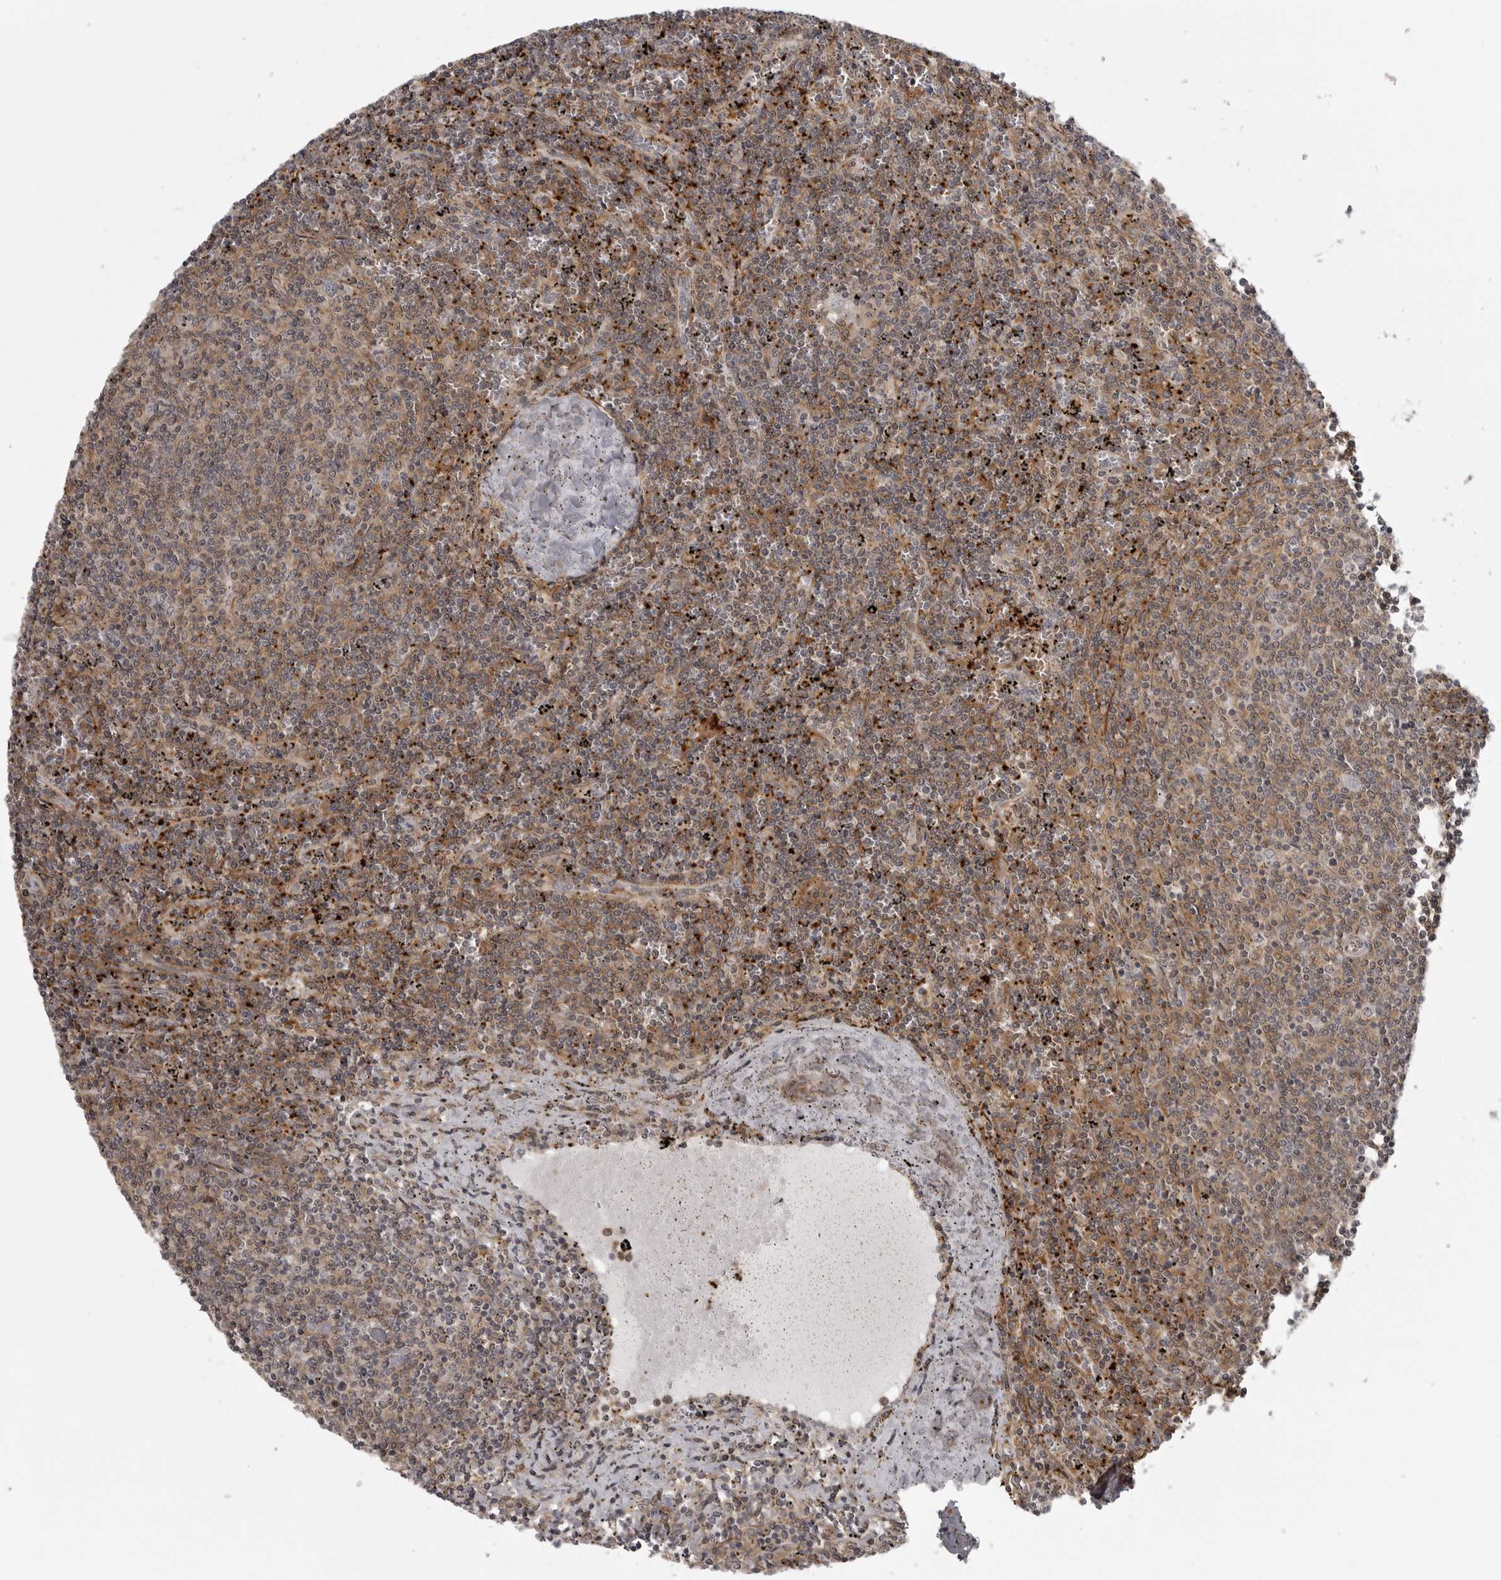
{"staining": {"intensity": "moderate", "quantity": "25%-75%", "location": "cytoplasmic/membranous"}, "tissue": "lymphoma", "cell_type": "Tumor cells", "image_type": "cancer", "snomed": [{"axis": "morphology", "description": "Malignant lymphoma, non-Hodgkin's type, Low grade"}, {"axis": "topography", "description": "Spleen"}], "caption": "Brown immunohistochemical staining in human lymphoma exhibits moderate cytoplasmic/membranous staining in about 25%-75% of tumor cells.", "gene": "TUT4", "patient": {"sex": "female", "age": 50}}